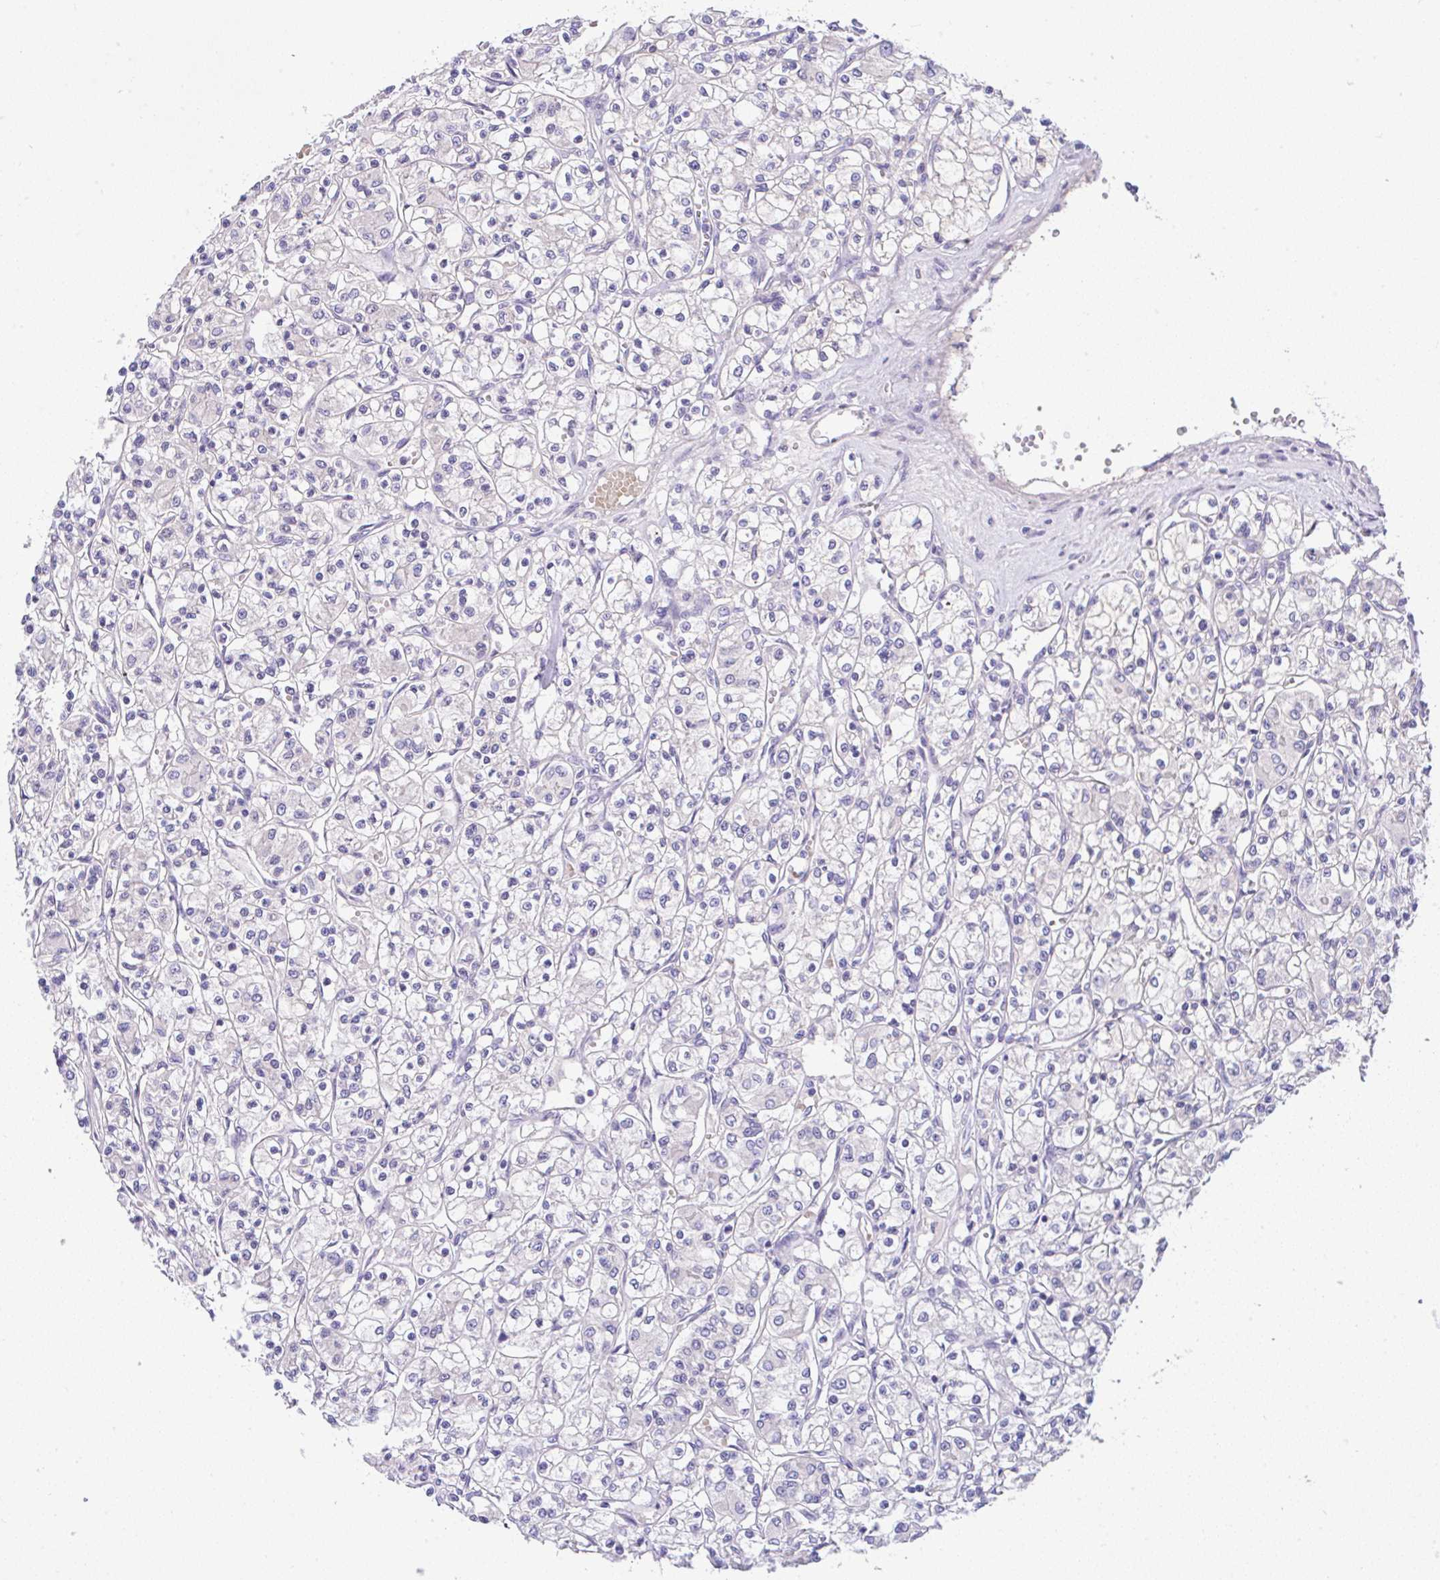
{"staining": {"intensity": "negative", "quantity": "none", "location": "none"}, "tissue": "renal cancer", "cell_type": "Tumor cells", "image_type": "cancer", "snomed": [{"axis": "morphology", "description": "Adenocarcinoma, NOS"}, {"axis": "topography", "description": "Kidney"}], "caption": "A high-resolution photomicrograph shows immunohistochemistry staining of adenocarcinoma (renal), which demonstrates no significant staining in tumor cells.", "gene": "SERPINE3", "patient": {"sex": "female", "age": 59}}